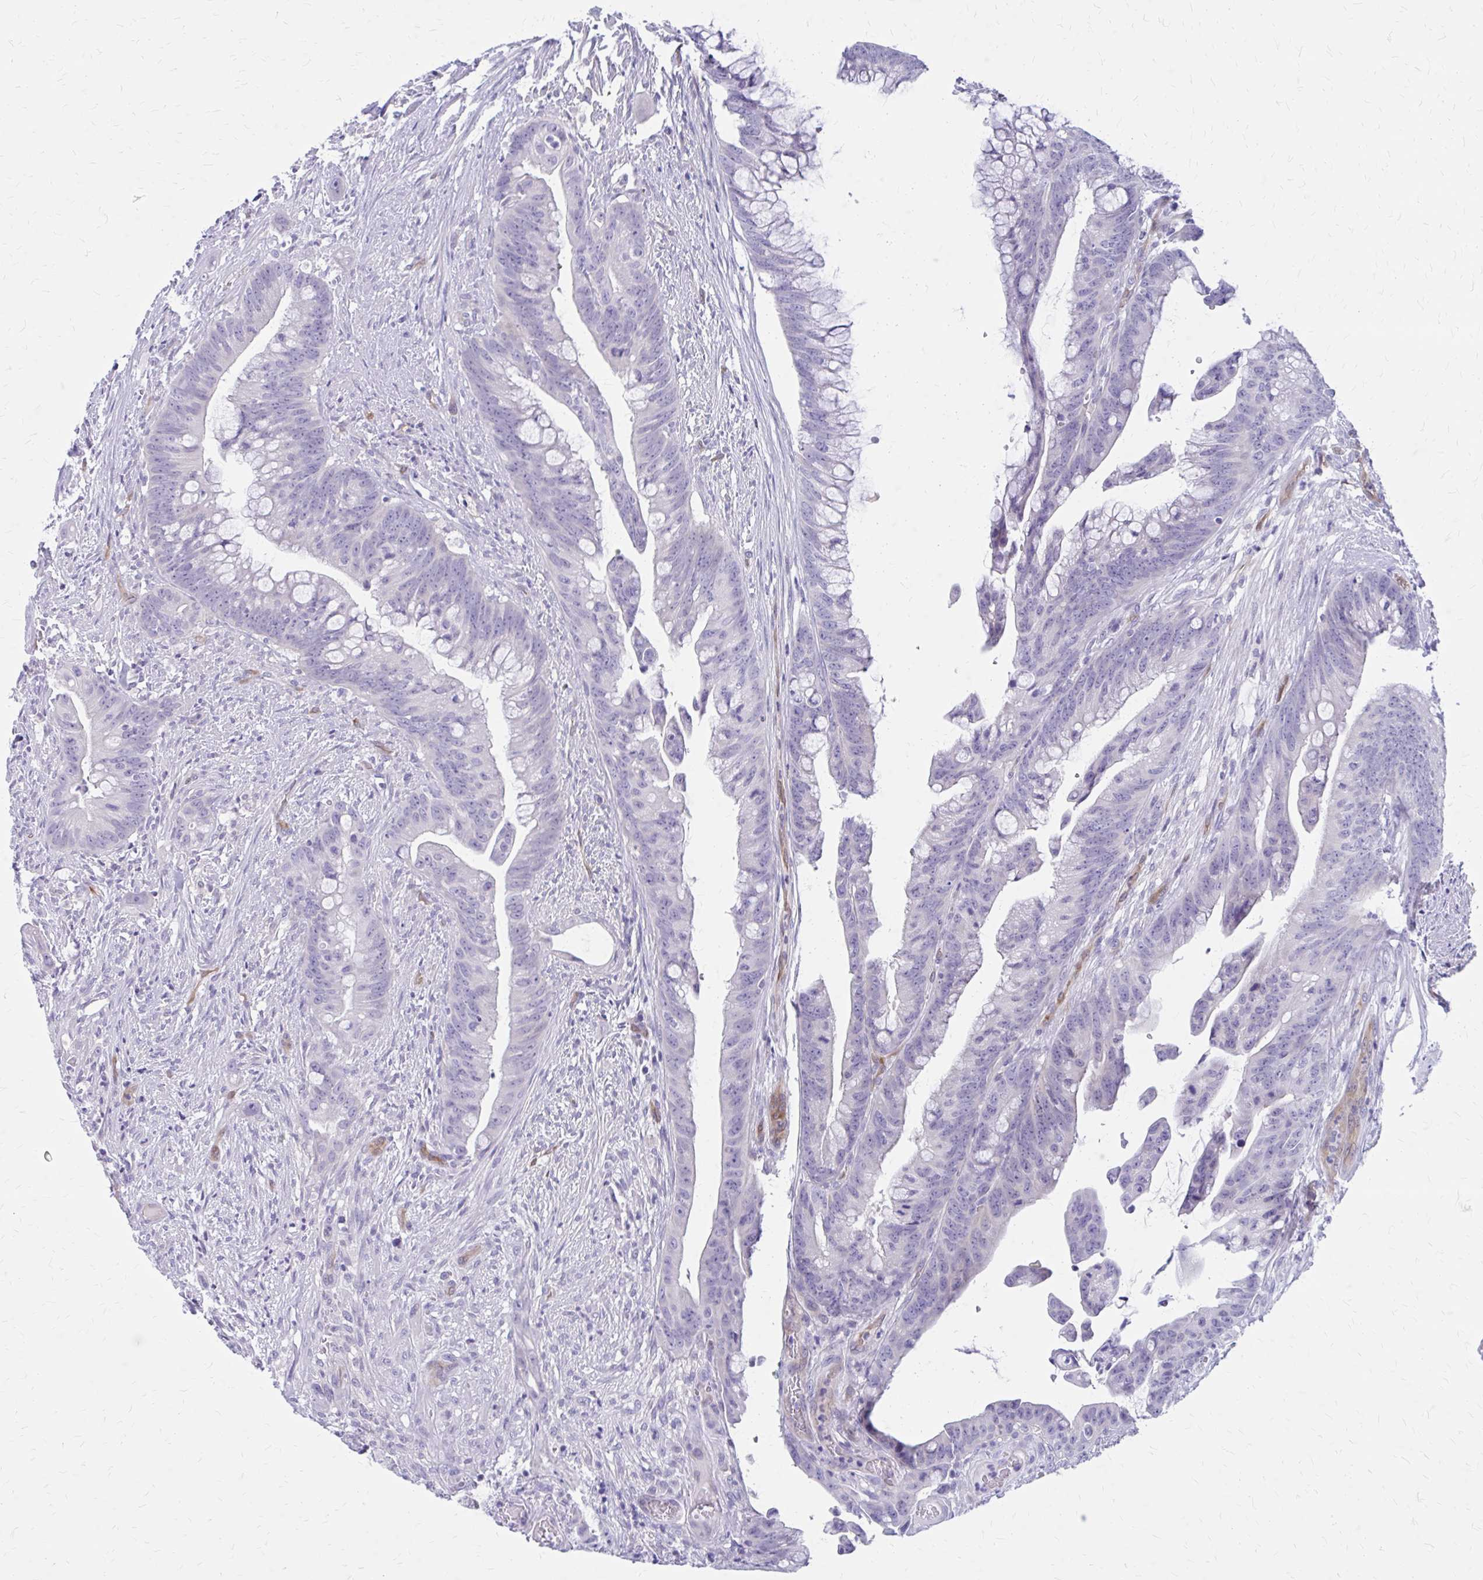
{"staining": {"intensity": "negative", "quantity": "none", "location": "none"}, "tissue": "colorectal cancer", "cell_type": "Tumor cells", "image_type": "cancer", "snomed": [{"axis": "morphology", "description": "Adenocarcinoma, NOS"}, {"axis": "topography", "description": "Colon"}], "caption": "Human colorectal cancer (adenocarcinoma) stained for a protein using immunohistochemistry displays no staining in tumor cells.", "gene": "CLIC2", "patient": {"sex": "male", "age": 62}}